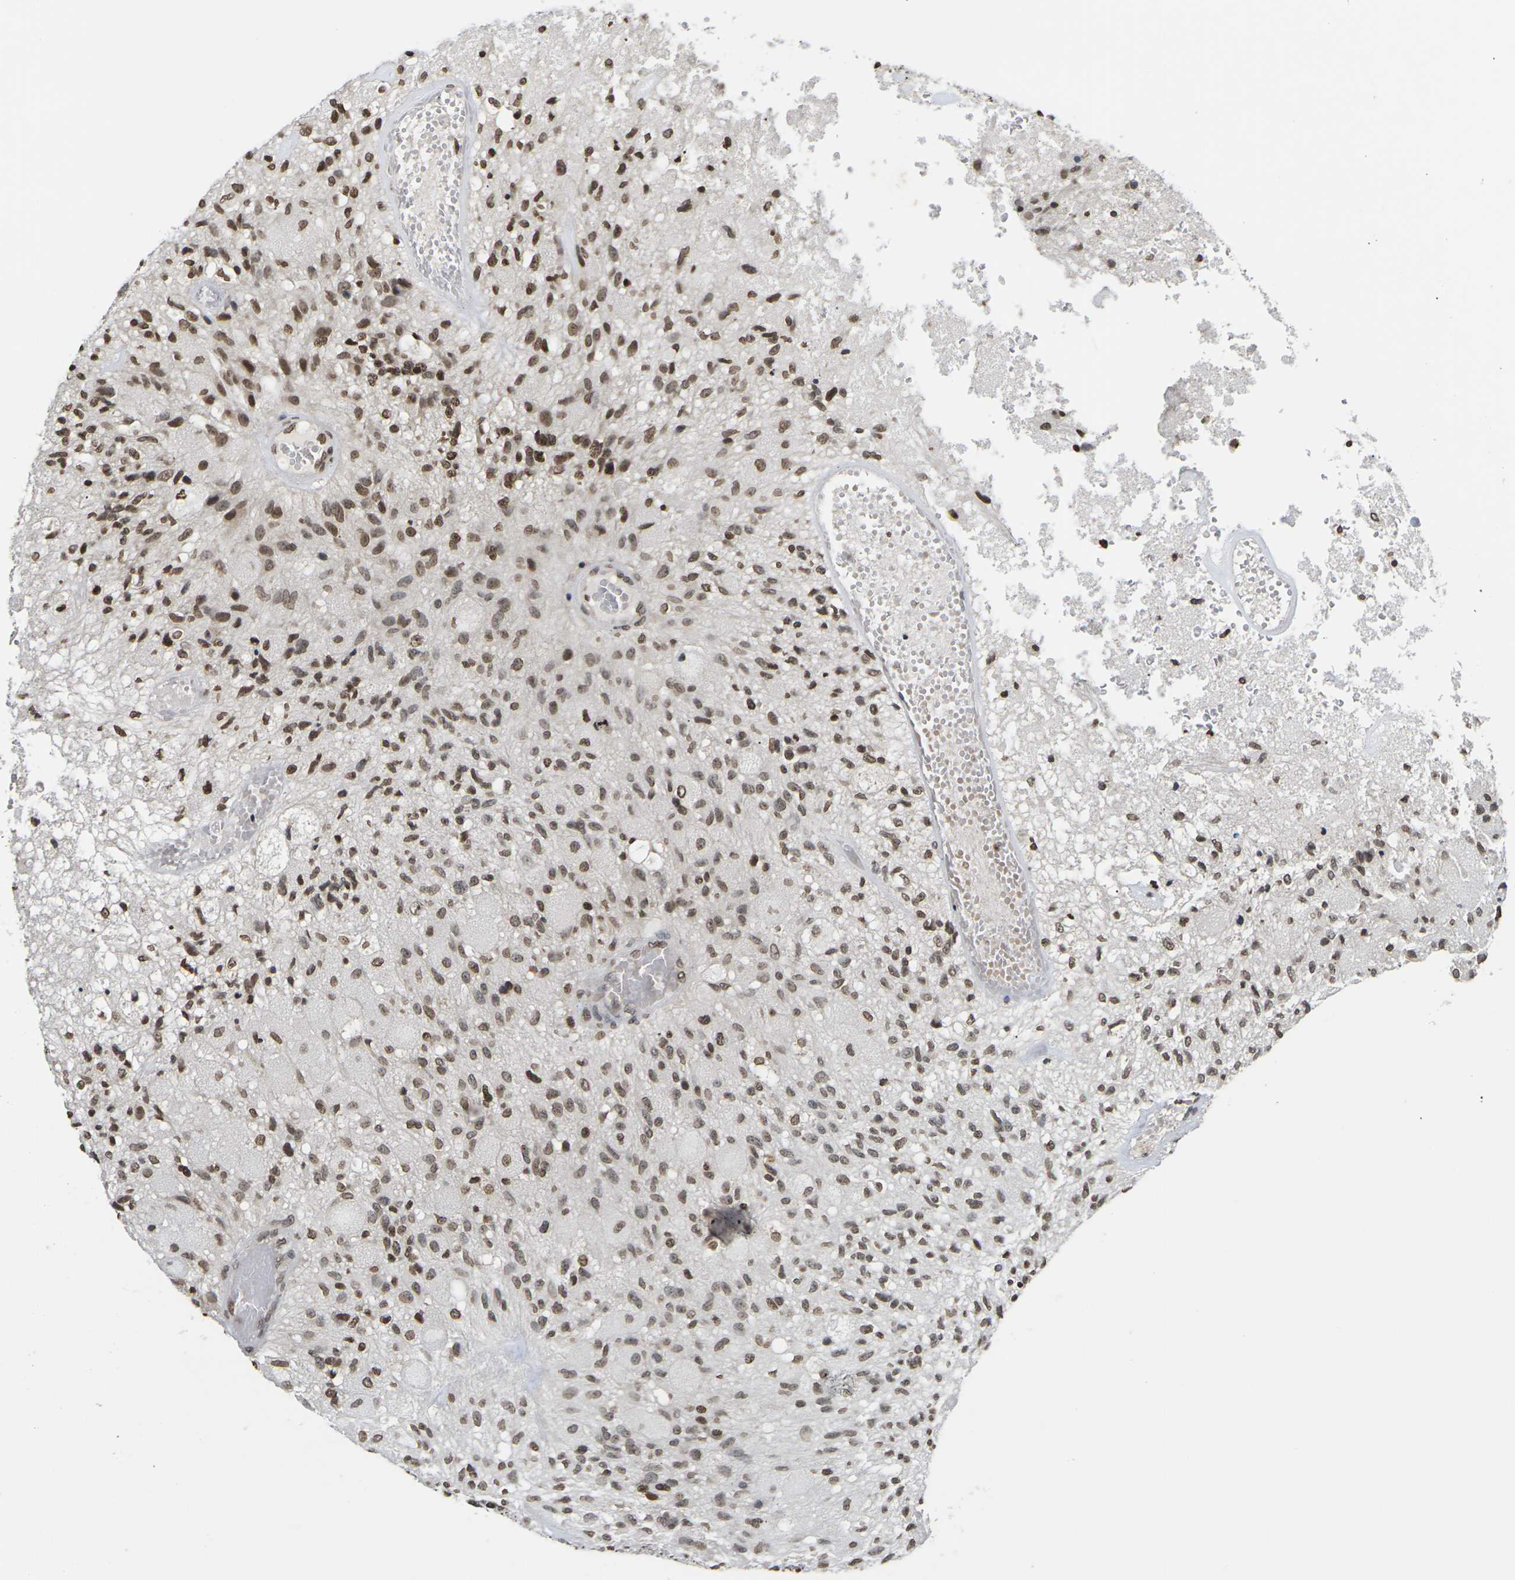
{"staining": {"intensity": "moderate", "quantity": ">75%", "location": "nuclear"}, "tissue": "glioma", "cell_type": "Tumor cells", "image_type": "cancer", "snomed": [{"axis": "morphology", "description": "Normal tissue, NOS"}, {"axis": "morphology", "description": "Glioma, malignant, High grade"}, {"axis": "topography", "description": "Cerebral cortex"}], "caption": "DAB (3,3'-diaminobenzidine) immunohistochemical staining of human glioma displays moderate nuclear protein positivity in approximately >75% of tumor cells. Nuclei are stained in blue.", "gene": "ETV5", "patient": {"sex": "male", "age": 77}}